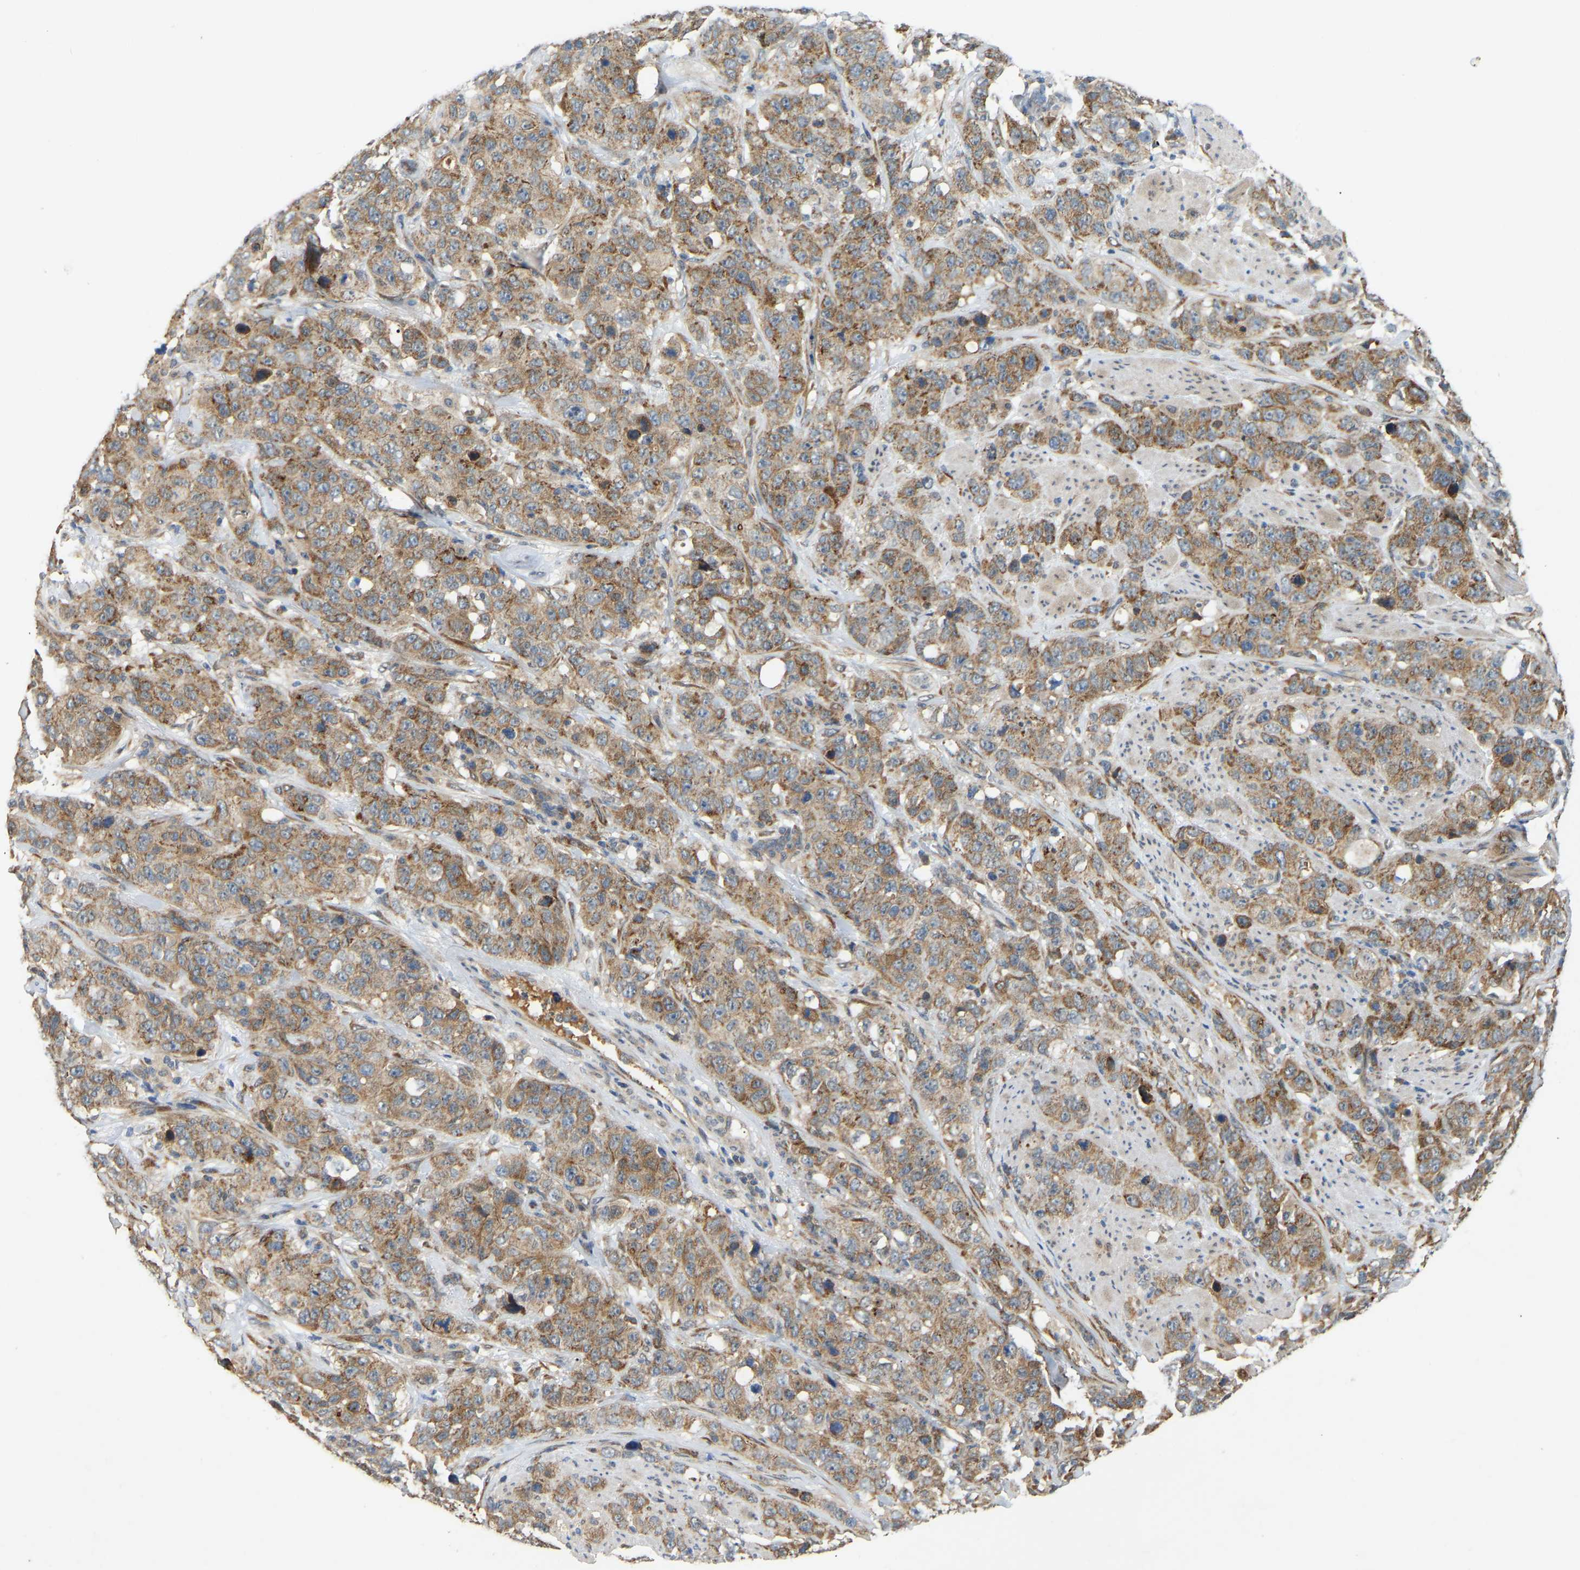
{"staining": {"intensity": "moderate", "quantity": "25%-75%", "location": "cytoplasmic/membranous"}, "tissue": "stomach cancer", "cell_type": "Tumor cells", "image_type": "cancer", "snomed": [{"axis": "morphology", "description": "Adenocarcinoma, NOS"}, {"axis": "topography", "description": "Stomach"}], "caption": "This is an image of immunohistochemistry (IHC) staining of adenocarcinoma (stomach), which shows moderate positivity in the cytoplasmic/membranous of tumor cells.", "gene": "PTCD1", "patient": {"sex": "male", "age": 48}}